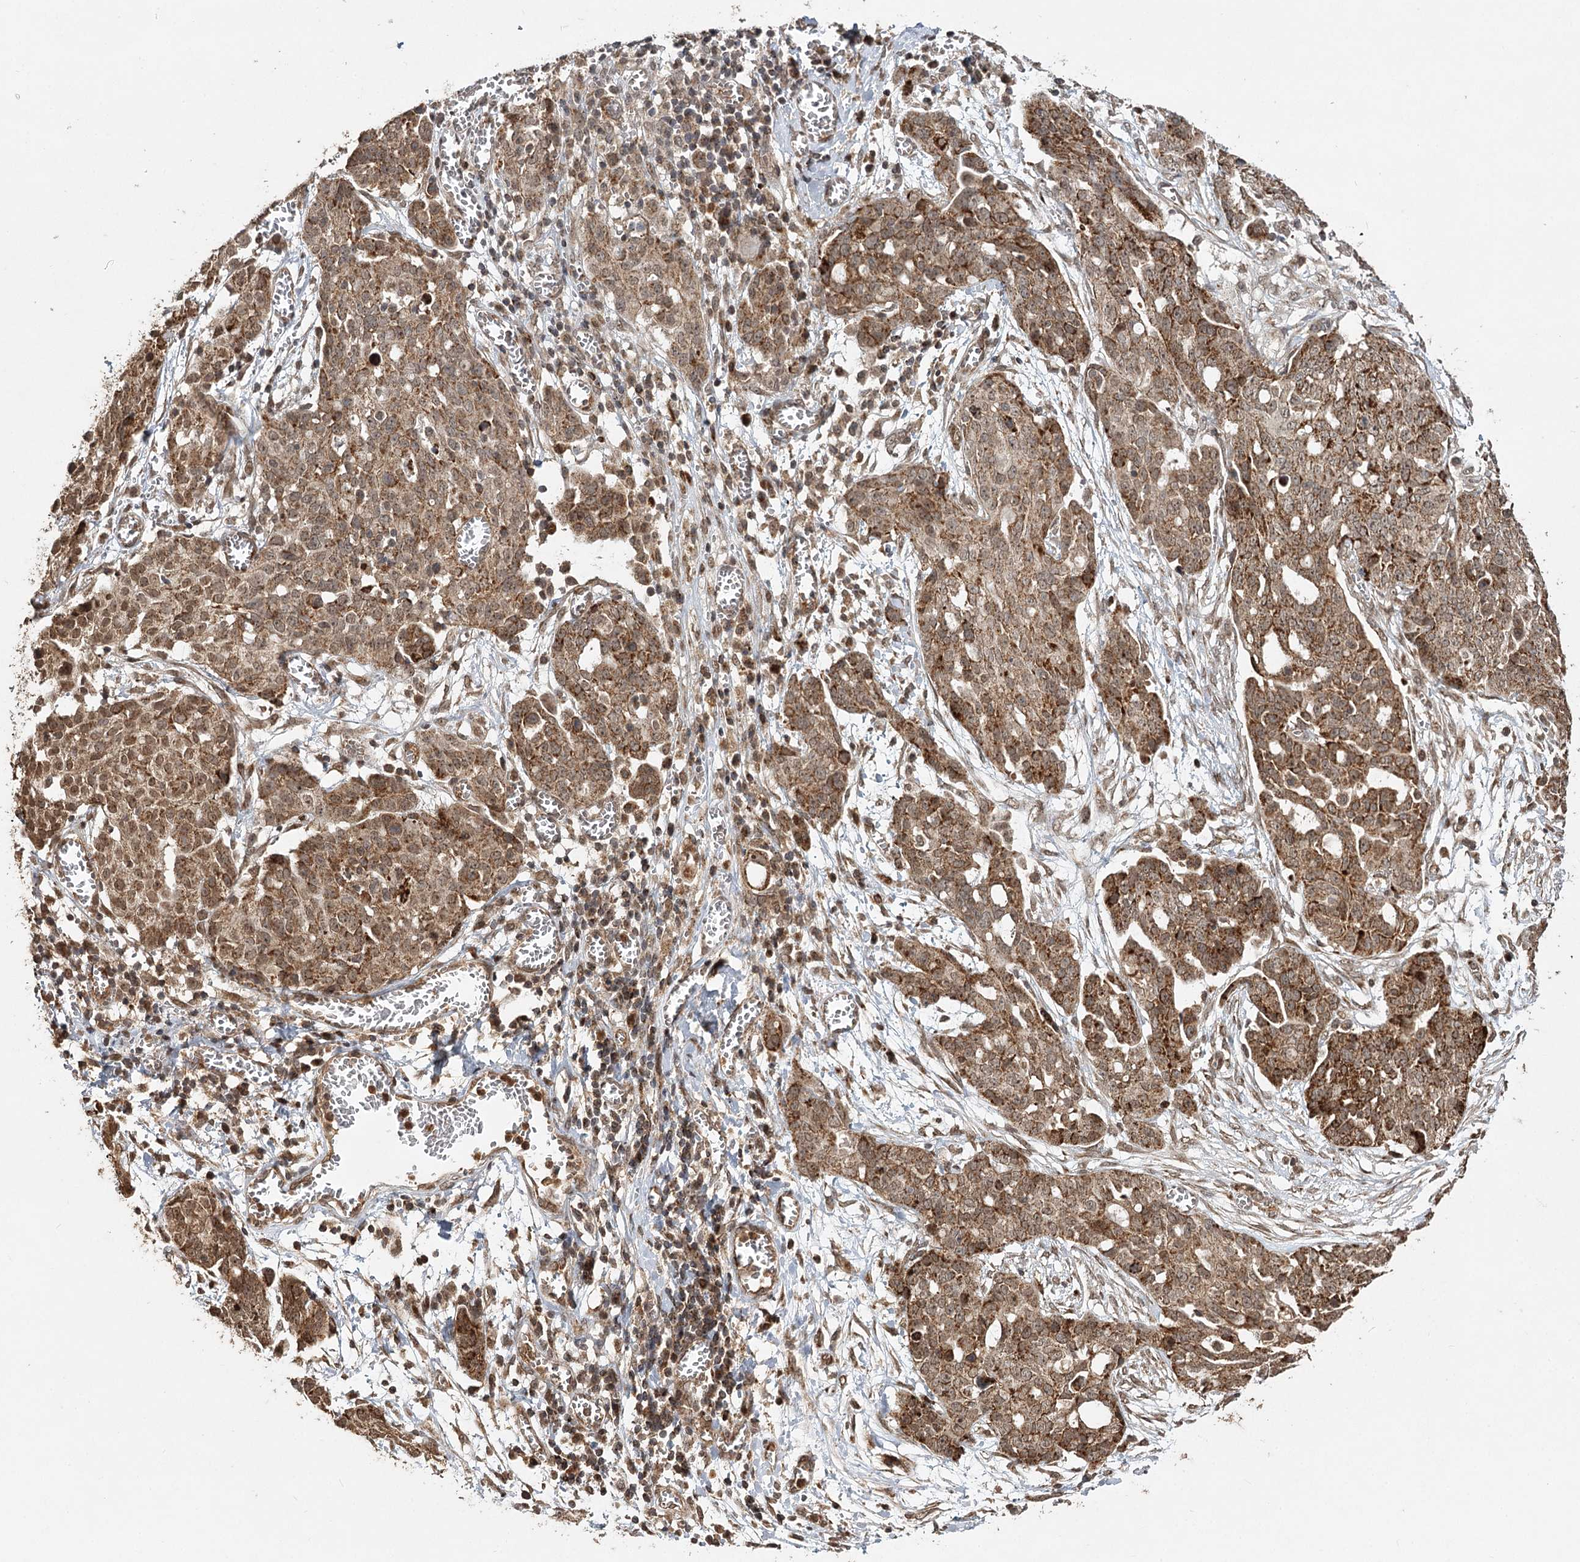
{"staining": {"intensity": "moderate", "quantity": ">75%", "location": "cytoplasmic/membranous"}, "tissue": "ovarian cancer", "cell_type": "Tumor cells", "image_type": "cancer", "snomed": [{"axis": "morphology", "description": "Cystadenocarcinoma, serous, NOS"}, {"axis": "topography", "description": "Soft tissue"}, {"axis": "topography", "description": "Ovary"}], "caption": "Ovarian serous cystadenocarcinoma was stained to show a protein in brown. There is medium levels of moderate cytoplasmic/membranous expression in approximately >75% of tumor cells. (Brightfield microscopy of DAB IHC at high magnification).", "gene": "ZNRF3", "patient": {"sex": "female", "age": 57}}